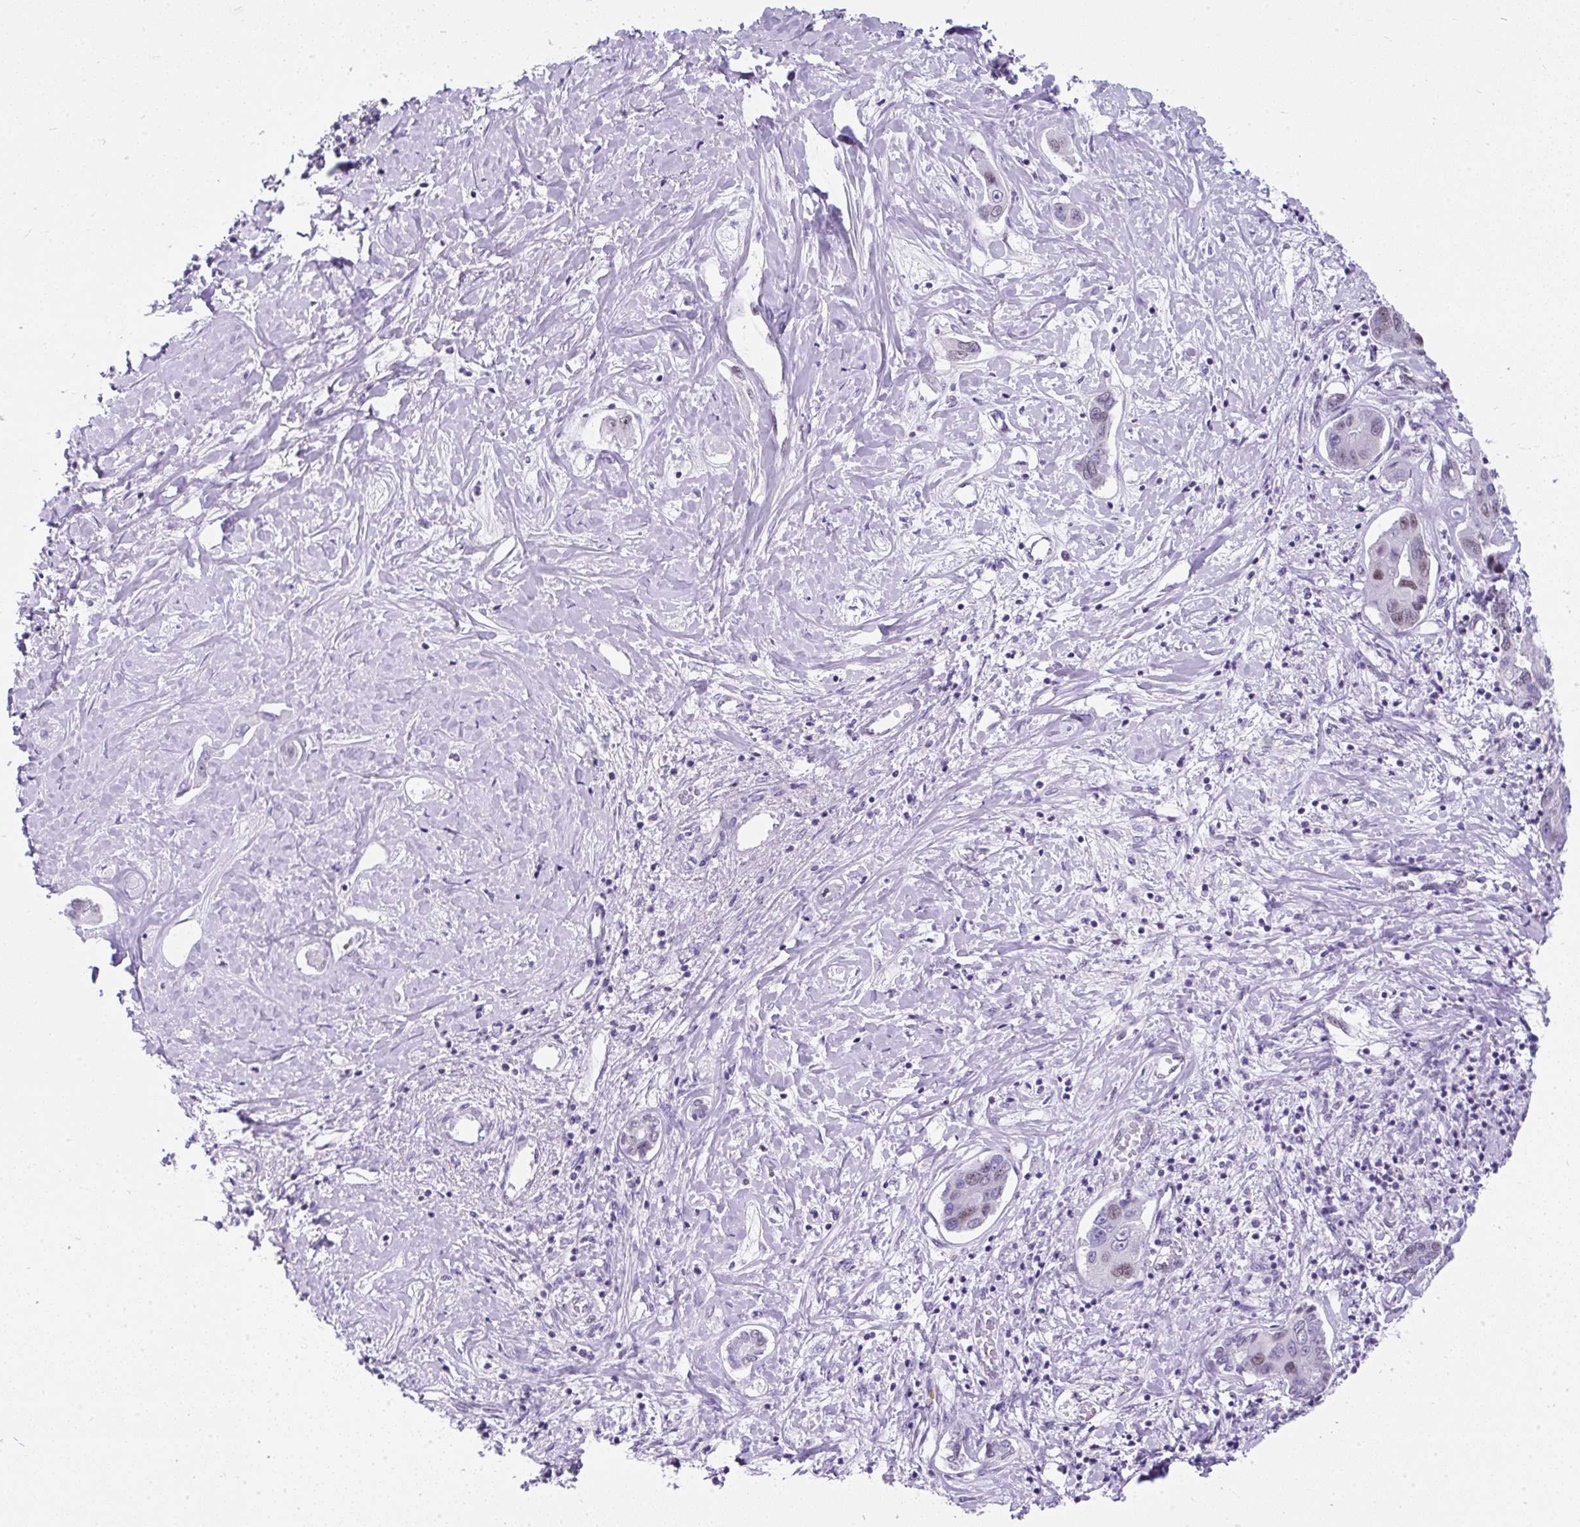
{"staining": {"intensity": "weak", "quantity": "25%-75%", "location": "nuclear"}, "tissue": "liver cancer", "cell_type": "Tumor cells", "image_type": "cancer", "snomed": [{"axis": "morphology", "description": "Cholangiocarcinoma"}, {"axis": "topography", "description": "Liver"}], "caption": "Protein staining displays weak nuclear expression in approximately 25%-75% of tumor cells in liver cholangiocarcinoma. (brown staining indicates protein expression, while blue staining denotes nuclei).", "gene": "PLCXD2", "patient": {"sex": "male", "age": 59}}